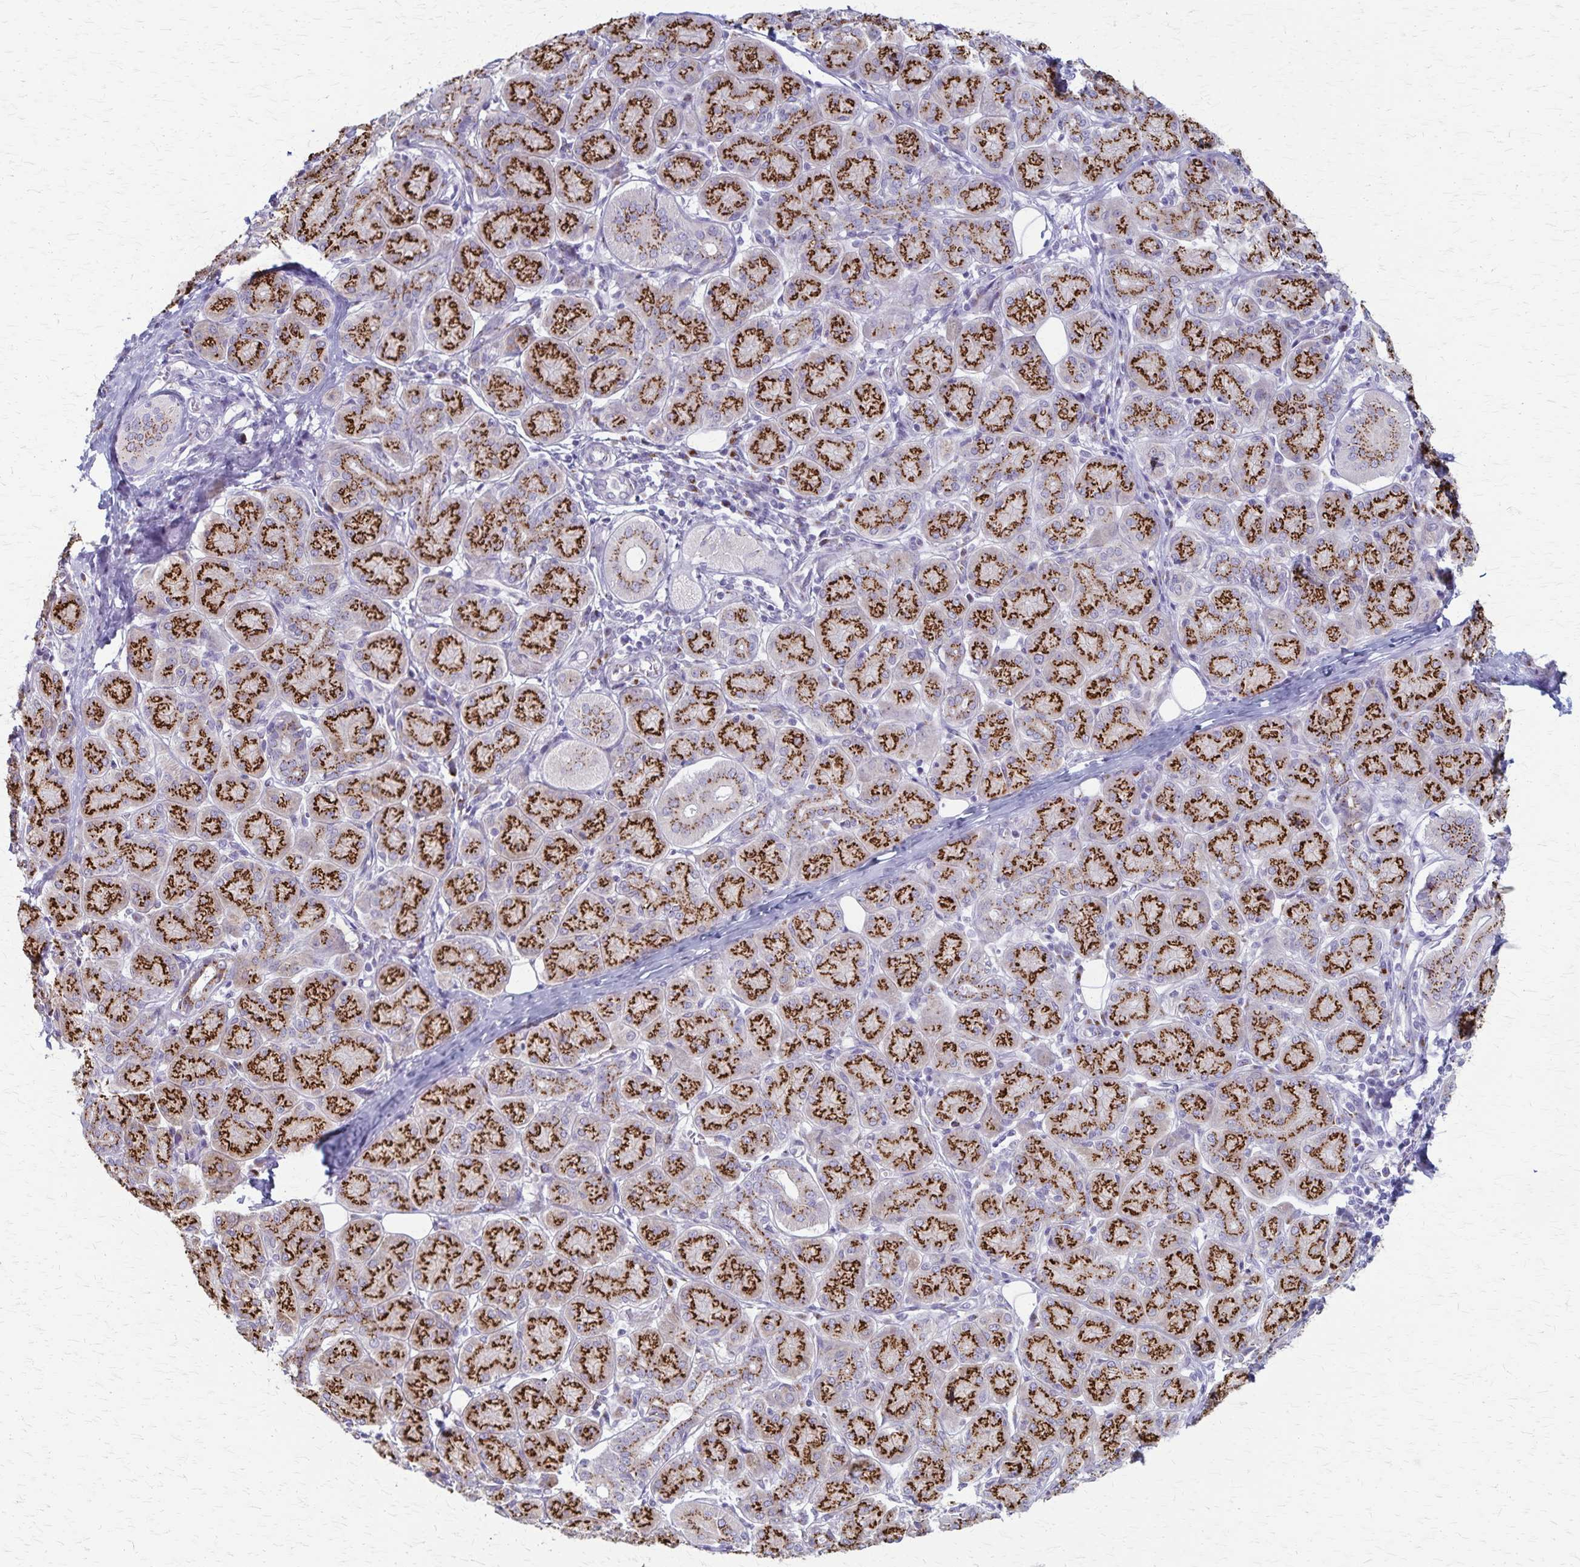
{"staining": {"intensity": "strong", "quantity": ">75%", "location": "cytoplasmic/membranous"}, "tissue": "salivary gland", "cell_type": "Glandular cells", "image_type": "normal", "snomed": [{"axis": "morphology", "description": "Normal tissue, NOS"}, {"axis": "morphology", "description": "Inflammation, NOS"}, {"axis": "topography", "description": "Lymph node"}, {"axis": "topography", "description": "Salivary gland"}], "caption": "Salivary gland was stained to show a protein in brown. There is high levels of strong cytoplasmic/membranous staining in about >75% of glandular cells. The protein of interest is stained brown, and the nuclei are stained in blue (DAB (3,3'-diaminobenzidine) IHC with brightfield microscopy, high magnification).", "gene": "MCFD2", "patient": {"sex": "male", "age": 3}}